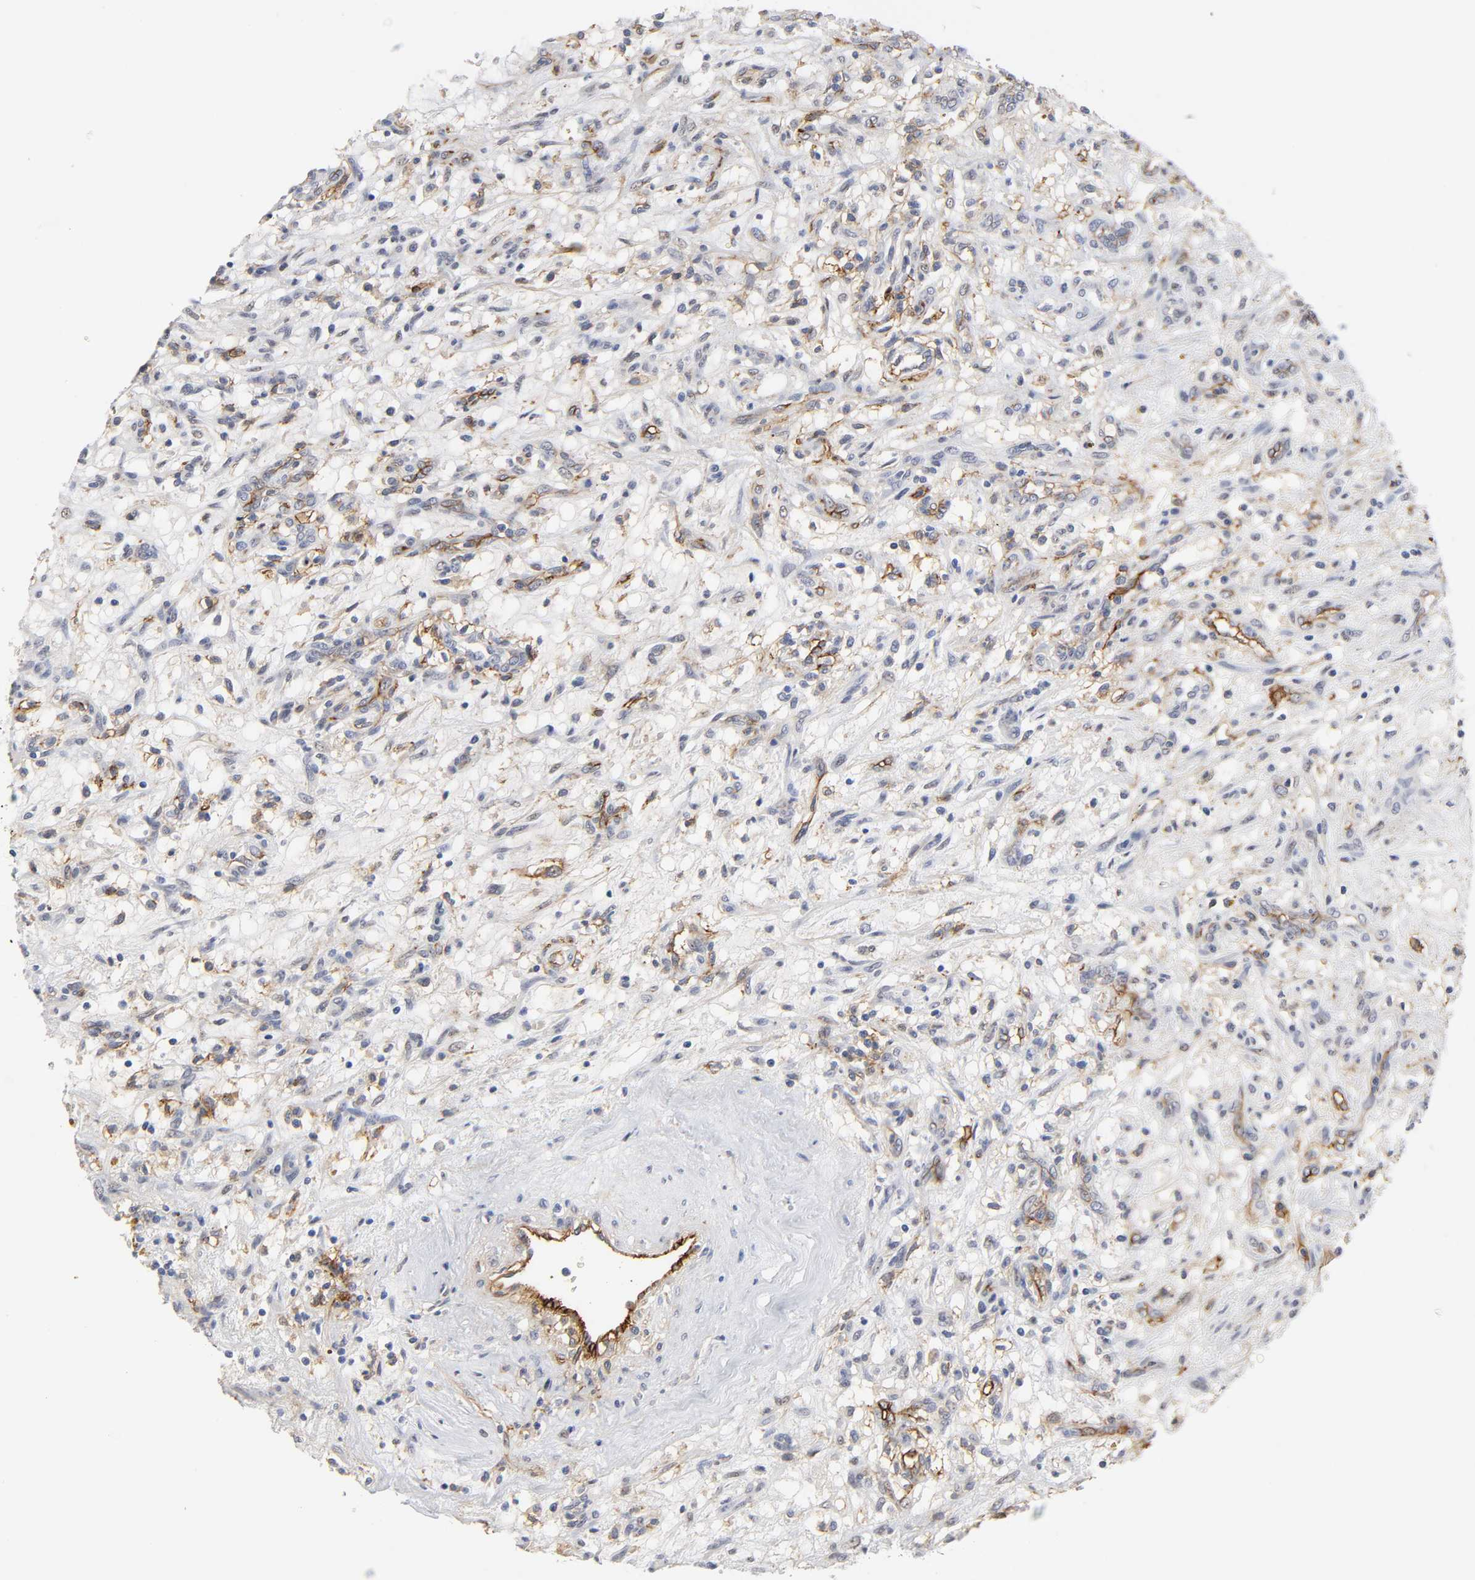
{"staining": {"intensity": "strong", "quantity": ">75%", "location": "cytoplasmic/membranous"}, "tissue": "renal cancer", "cell_type": "Tumor cells", "image_type": "cancer", "snomed": [{"axis": "morphology", "description": "Adenocarcinoma, NOS"}, {"axis": "topography", "description": "Kidney"}], "caption": "The micrograph displays immunohistochemical staining of renal cancer. There is strong cytoplasmic/membranous expression is appreciated in about >75% of tumor cells.", "gene": "ICAM1", "patient": {"sex": "female", "age": 57}}